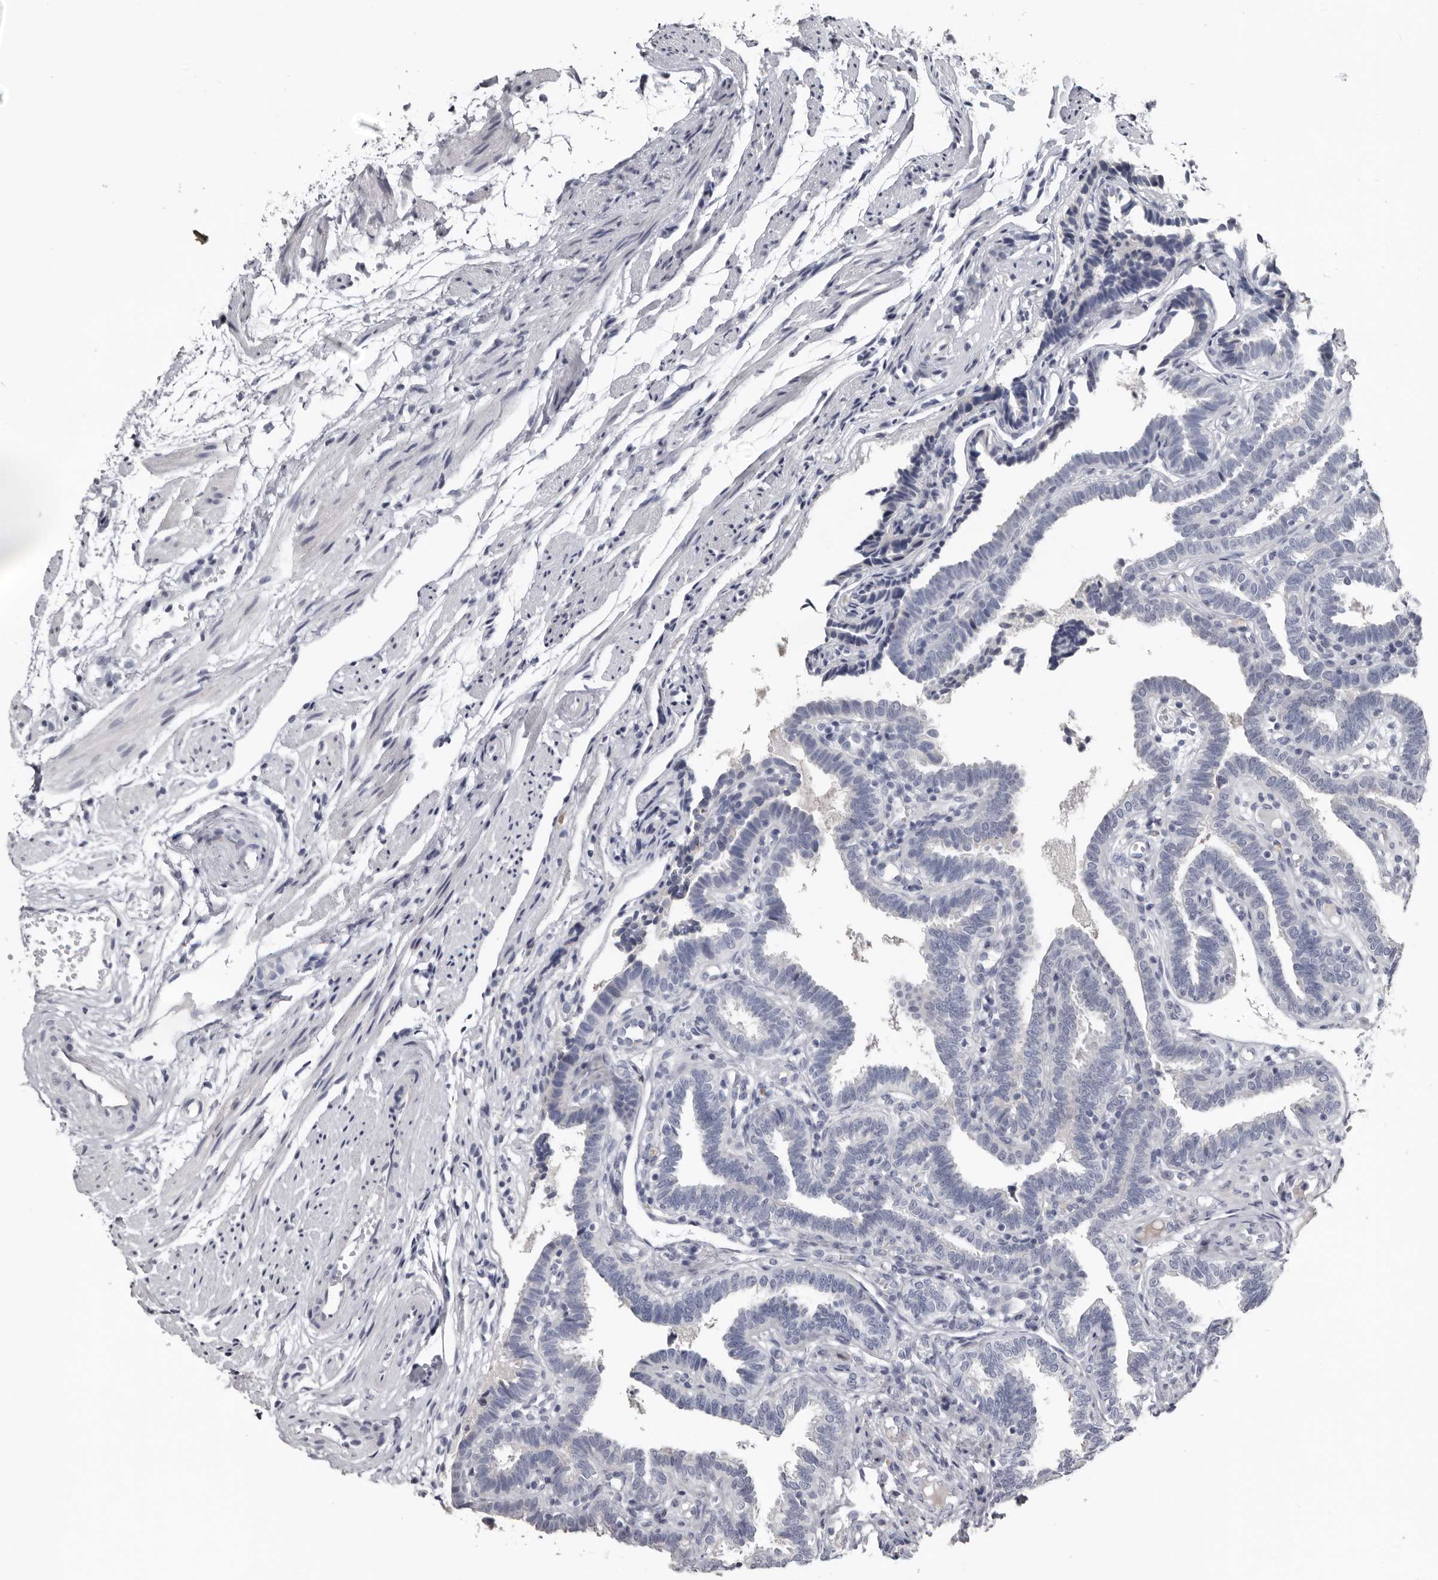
{"staining": {"intensity": "negative", "quantity": "none", "location": "none"}, "tissue": "fallopian tube", "cell_type": "Glandular cells", "image_type": "normal", "snomed": [{"axis": "morphology", "description": "Normal tissue, NOS"}, {"axis": "topography", "description": "Fallopian tube"}], "caption": "This is an immunohistochemistry image of unremarkable human fallopian tube. There is no positivity in glandular cells.", "gene": "FABP7", "patient": {"sex": "female", "age": 39}}